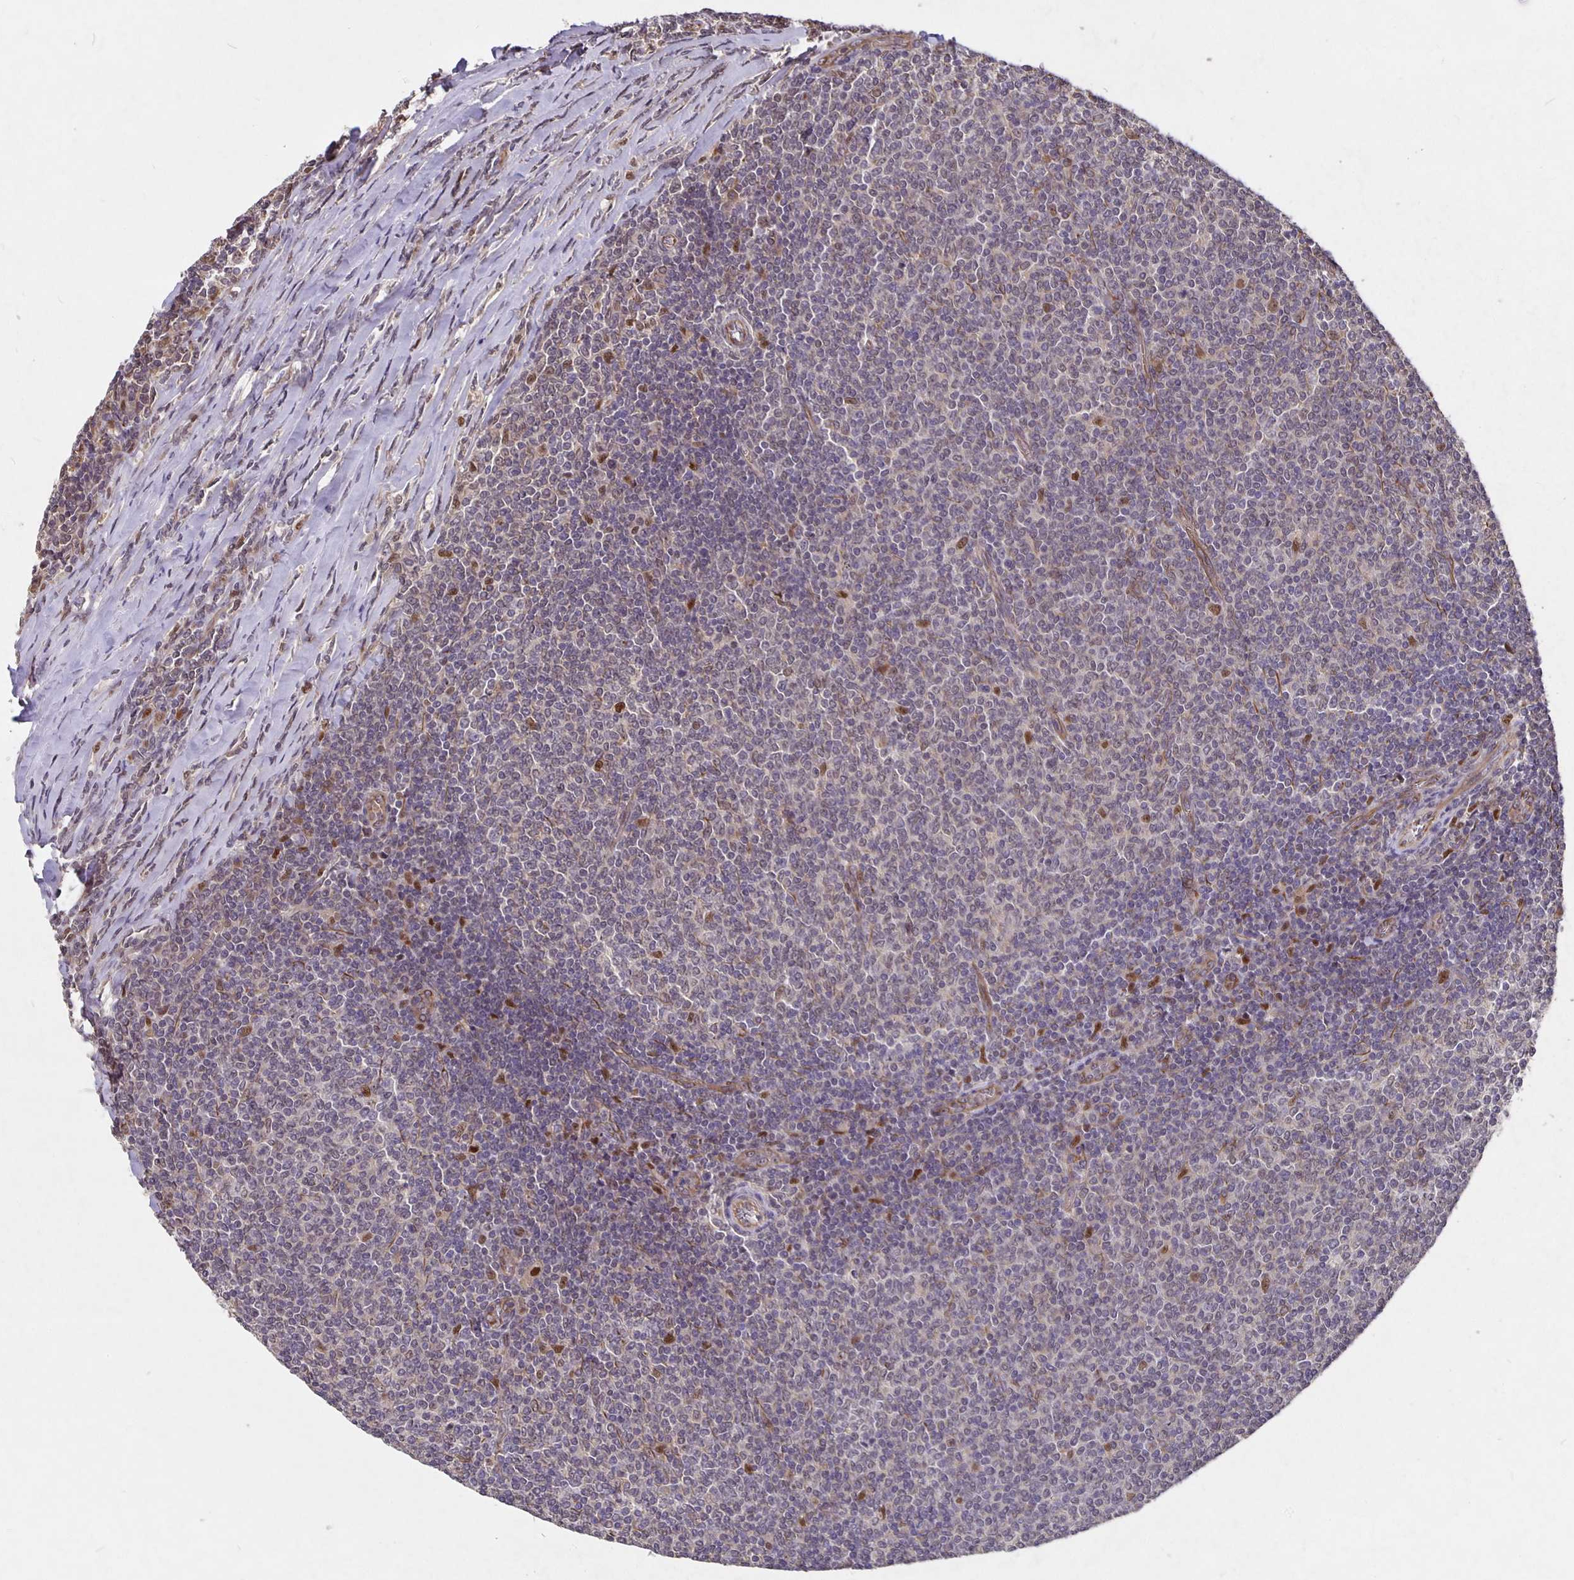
{"staining": {"intensity": "weak", "quantity": "<25%", "location": "cytoplasmic/membranous"}, "tissue": "lymphoma", "cell_type": "Tumor cells", "image_type": "cancer", "snomed": [{"axis": "morphology", "description": "Malignant lymphoma, non-Hodgkin's type, Low grade"}, {"axis": "topography", "description": "Lymph node"}], "caption": "DAB immunohistochemical staining of low-grade malignant lymphoma, non-Hodgkin's type demonstrates no significant positivity in tumor cells.", "gene": "NOG", "patient": {"sex": "male", "age": 52}}